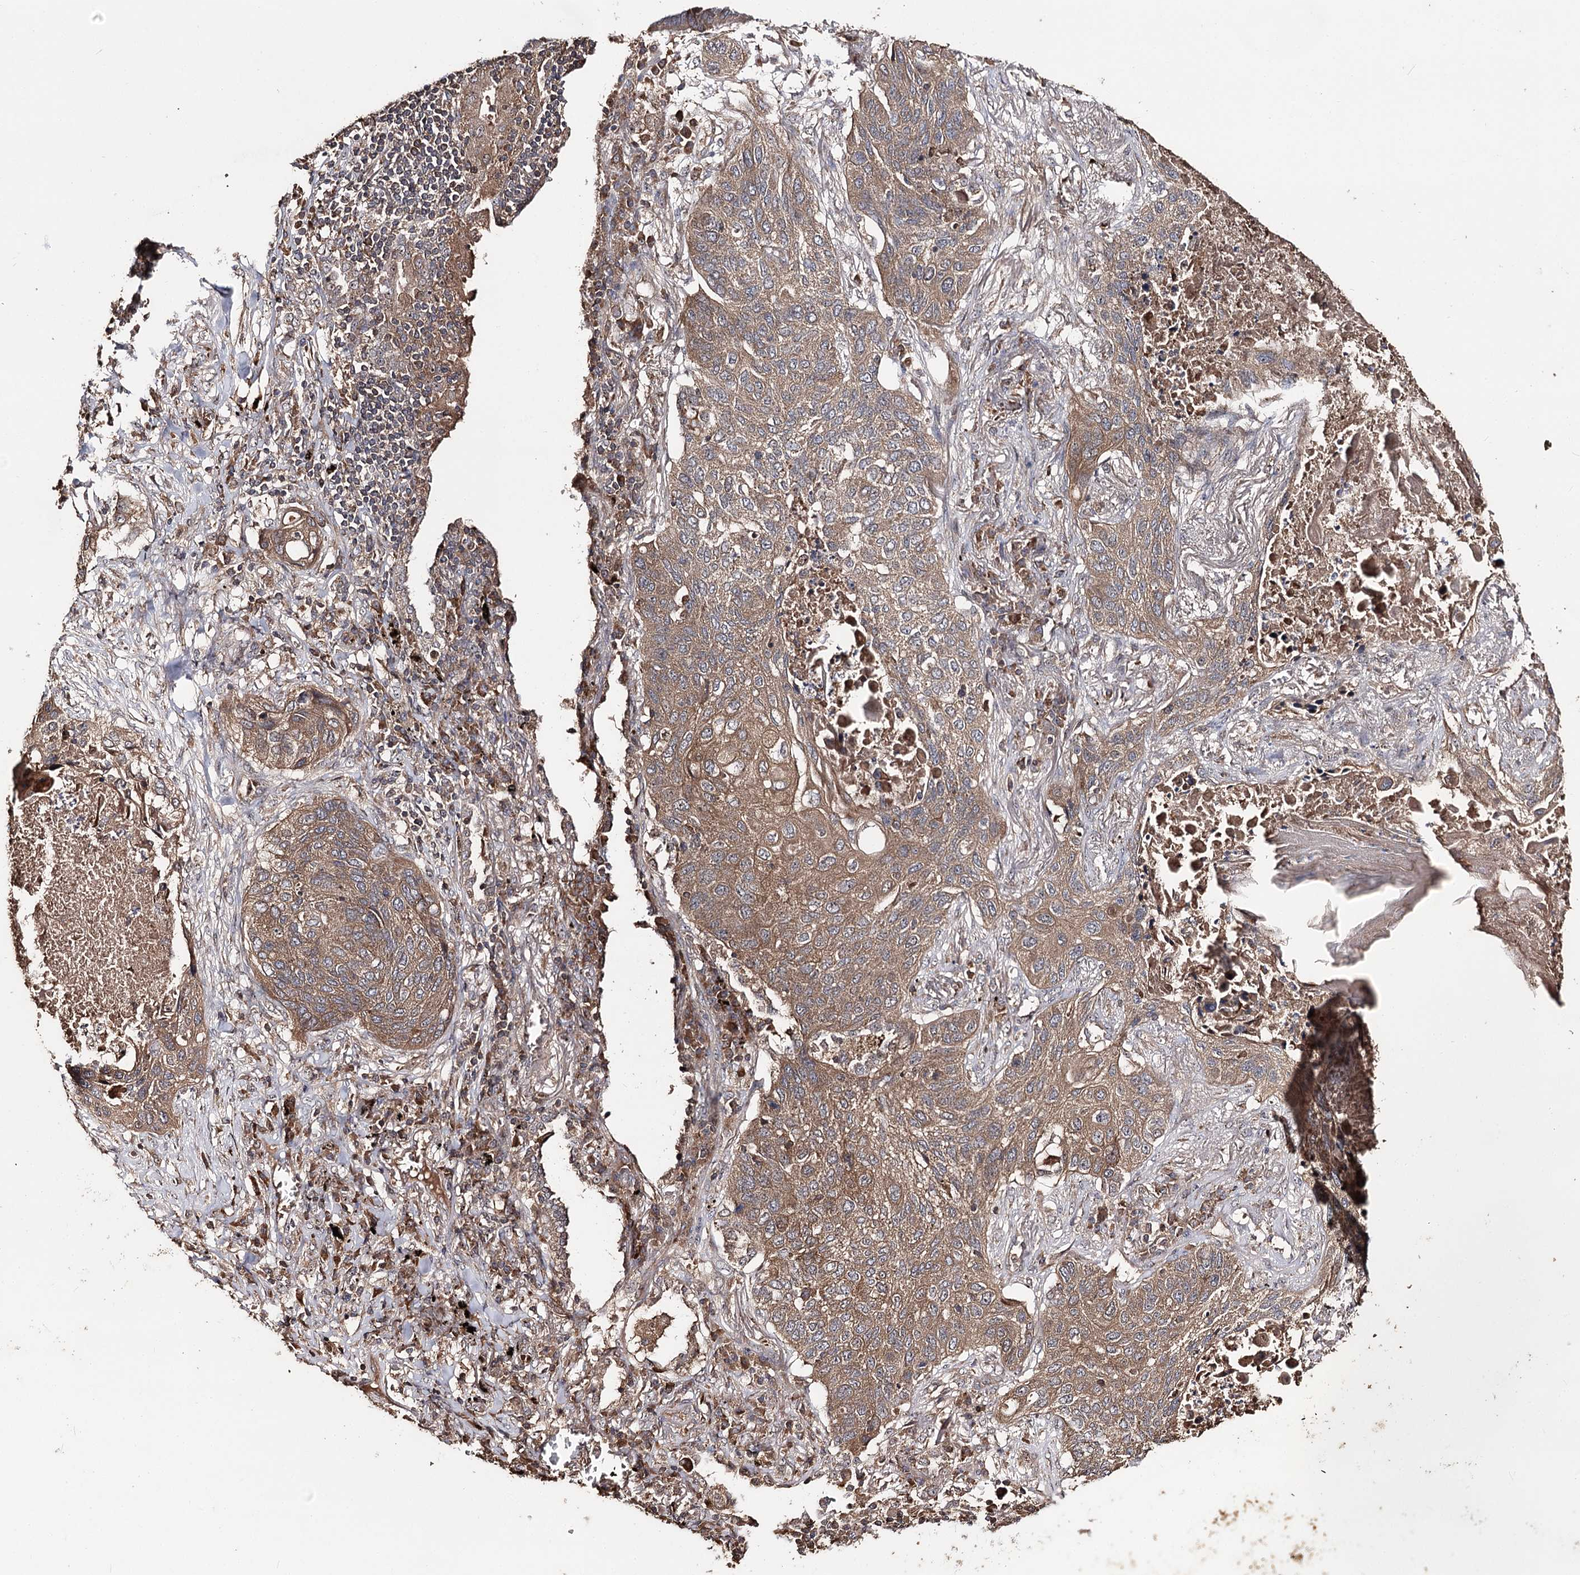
{"staining": {"intensity": "moderate", "quantity": ">75%", "location": "cytoplasmic/membranous"}, "tissue": "lung cancer", "cell_type": "Tumor cells", "image_type": "cancer", "snomed": [{"axis": "morphology", "description": "Squamous cell carcinoma, NOS"}, {"axis": "topography", "description": "Lung"}], "caption": "The image exhibits staining of squamous cell carcinoma (lung), revealing moderate cytoplasmic/membranous protein staining (brown color) within tumor cells.", "gene": "FAM53B", "patient": {"sex": "female", "age": 63}}